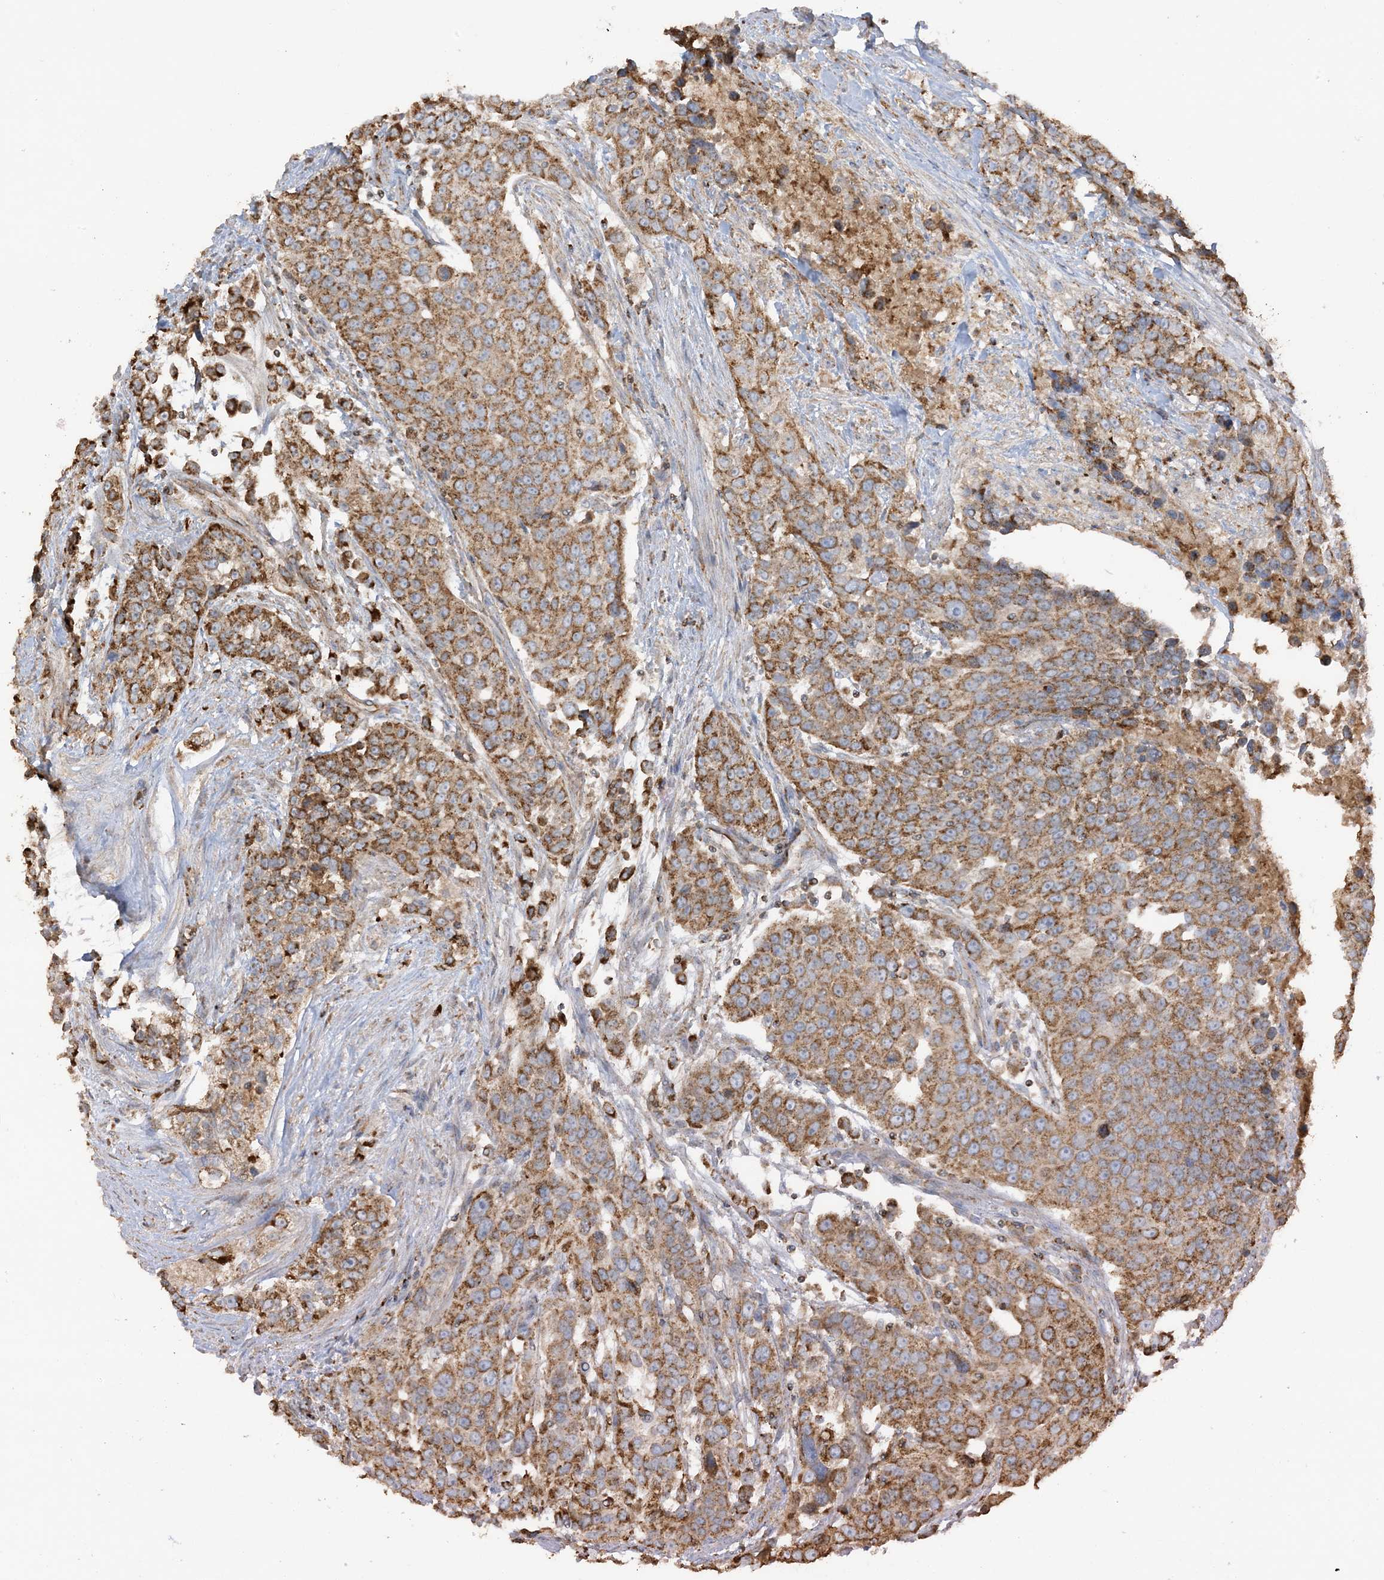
{"staining": {"intensity": "moderate", "quantity": ">75%", "location": "cytoplasmic/membranous"}, "tissue": "urothelial cancer", "cell_type": "Tumor cells", "image_type": "cancer", "snomed": [{"axis": "morphology", "description": "Urothelial carcinoma, High grade"}, {"axis": "topography", "description": "Urinary bladder"}], "caption": "Tumor cells reveal medium levels of moderate cytoplasmic/membranous expression in approximately >75% of cells in human high-grade urothelial carcinoma.", "gene": "AGA", "patient": {"sex": "female", "age": 80}}